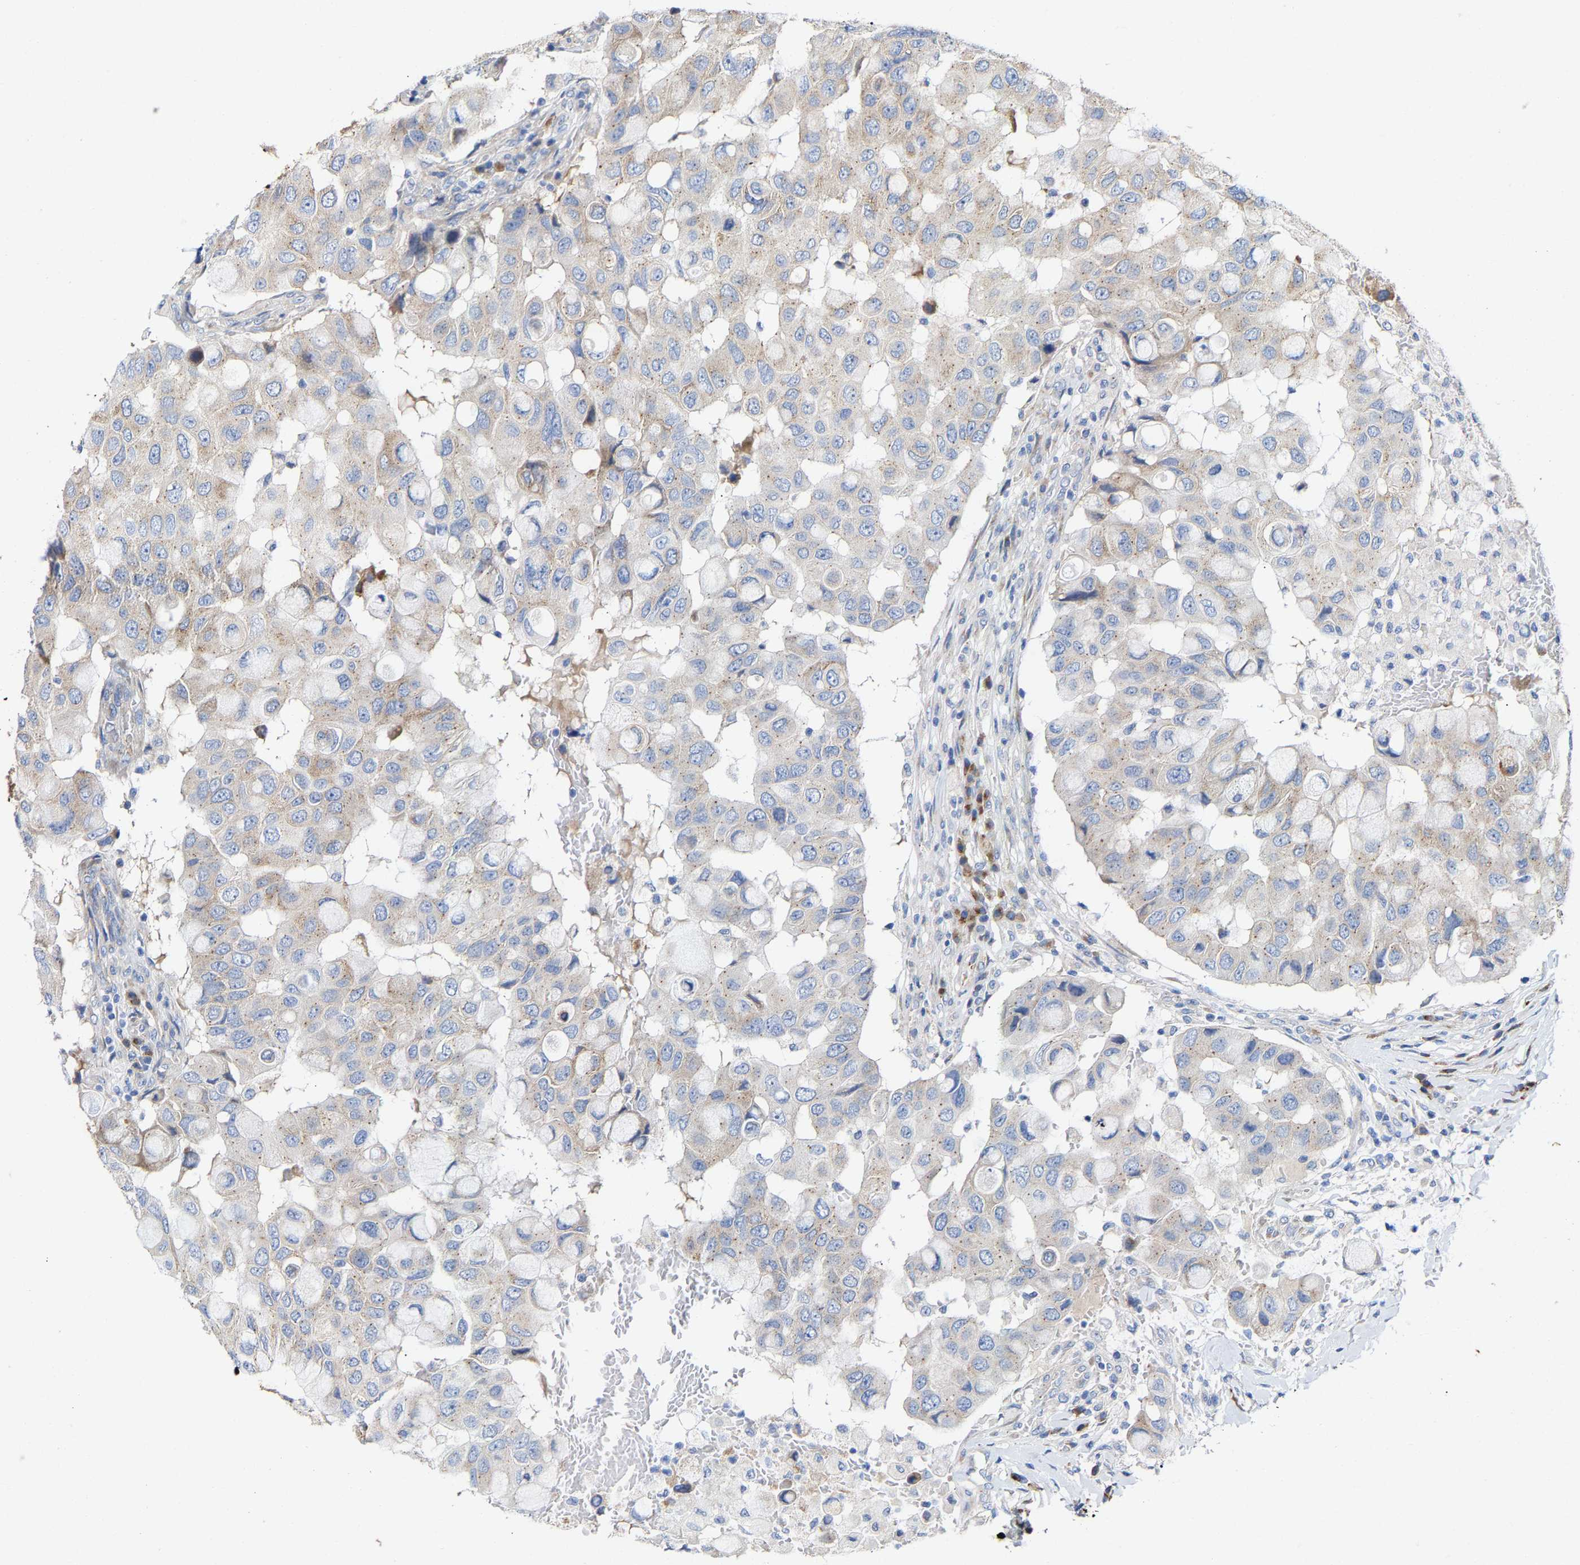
{"staining": {"intensity": "weak", "quantity": "<25%", "location": "cytoplasmic/membranous"}, "tissue": "breast cancer", "cell_type": "Tumor cells", "image_type": "cancer", "snomed": [{"axis": "morphology", "description": "Duct carcinoma"}, {"axis": "topography", "description": "Breast"}], "caption": "Immunohistochemistry (IHC) histopathology image of human breast infiltrating ductal carcinoma stained for a protein (brown), which demonstrates no staining in tumor cells. (Immunohistochemistry, brightfield microscopy, high magnification).", "gene": "PPP1R15A", "patient": {"sex": "female", "age": 27}}